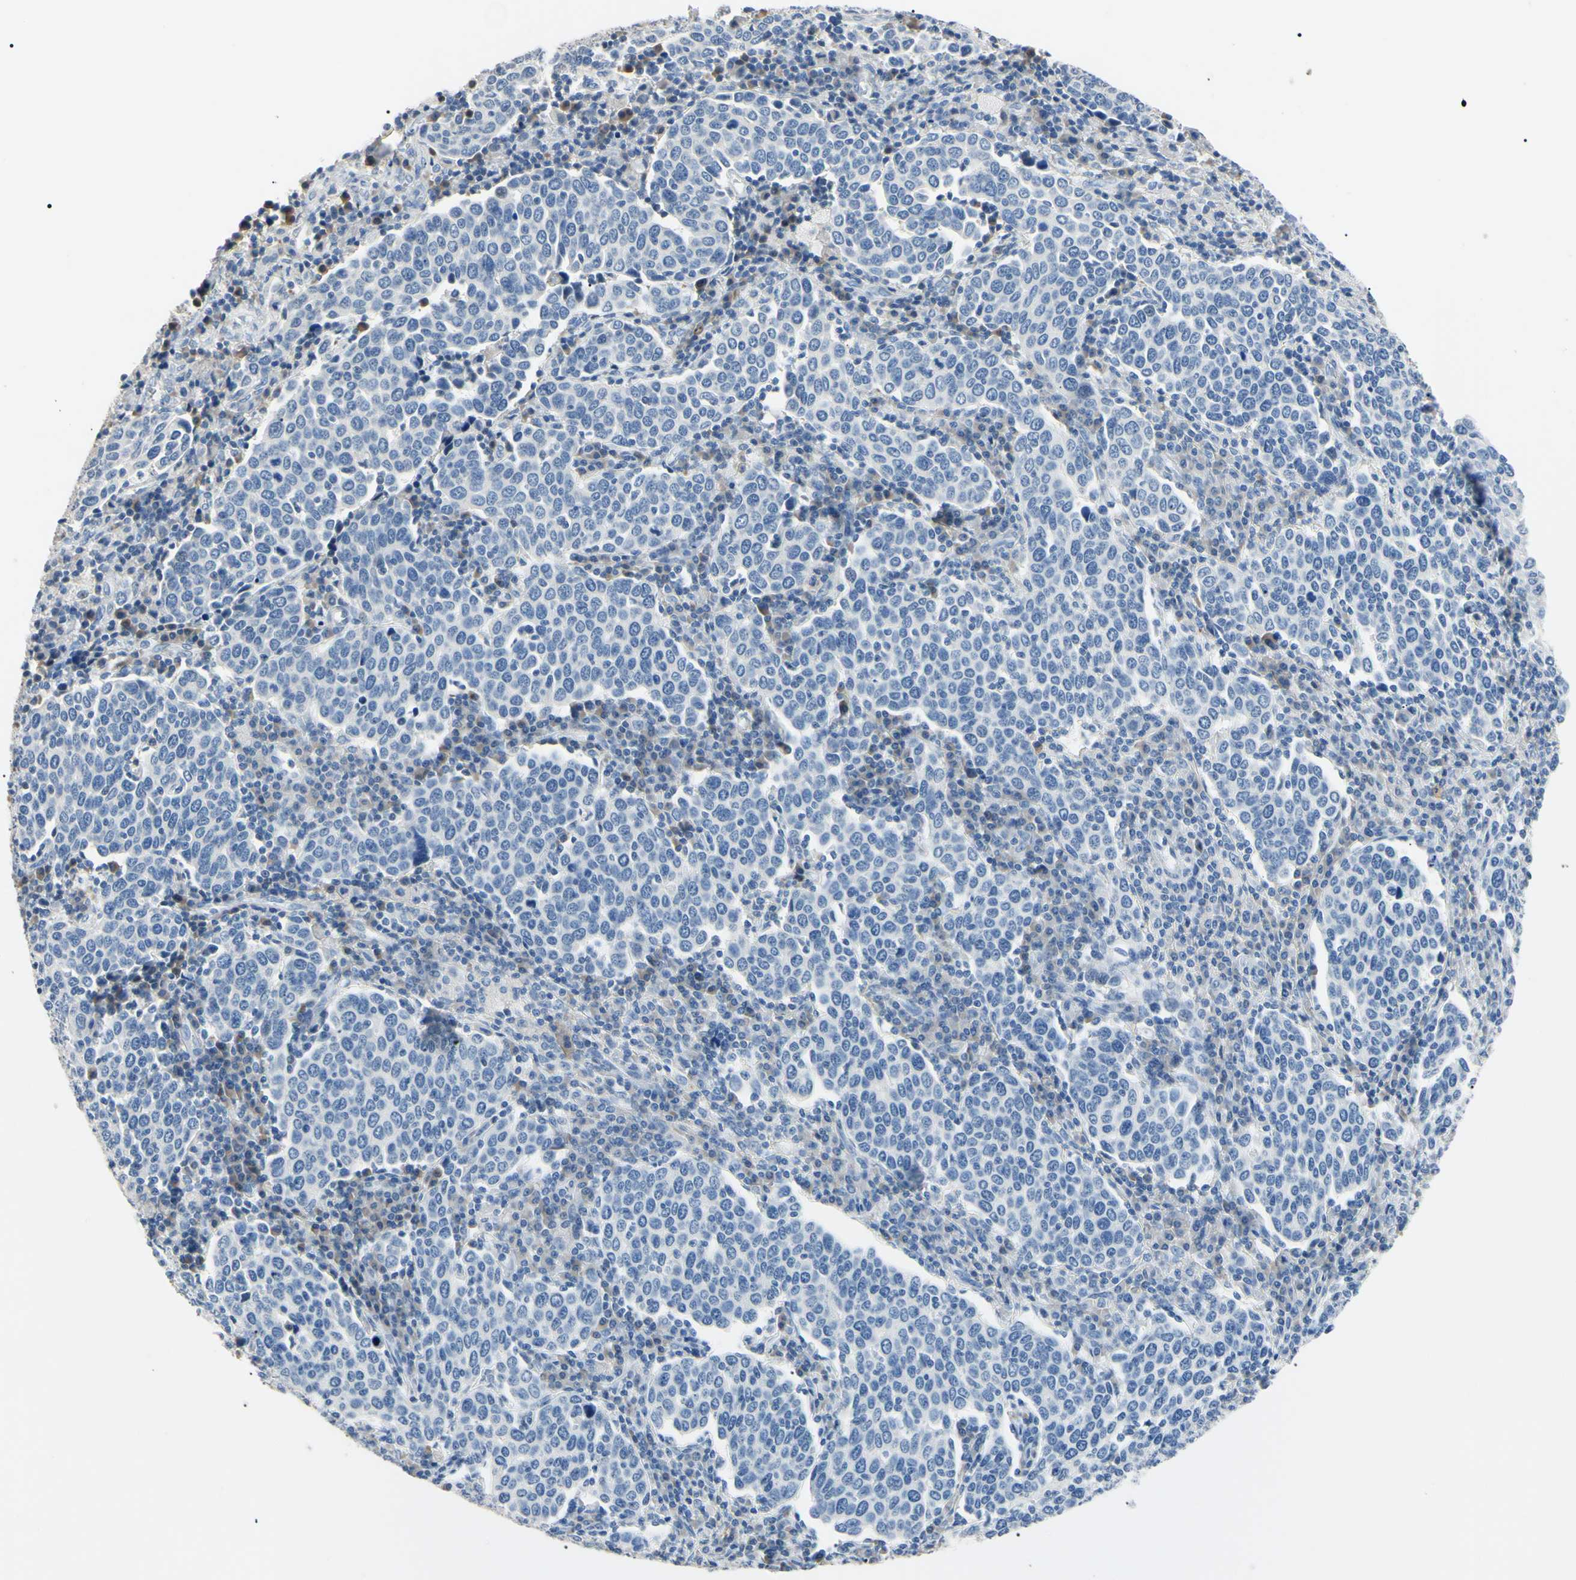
{"staining": {"intensity": "negative", "quantity": "none", "location": "none"}, "tissue": "cervical cancer", "cell_type": "Tumor cells", "image_type": "cancer", "snomed": [{"axis": "morphology", "description": "Squamous cell carcinoma, NOS"}, {"axis": "topography", "description": "Cervix"}], "caption": "Immunohistochemical staining of human cervical squamous cell carcinoma displays no significant expression in tumor cells. (DAB (3,3'-diaminobenzidine) immunohistochemistry (IHC), high magnification).", "gene": "CGB3", "patient": {"sex": "female", "age": 40}}